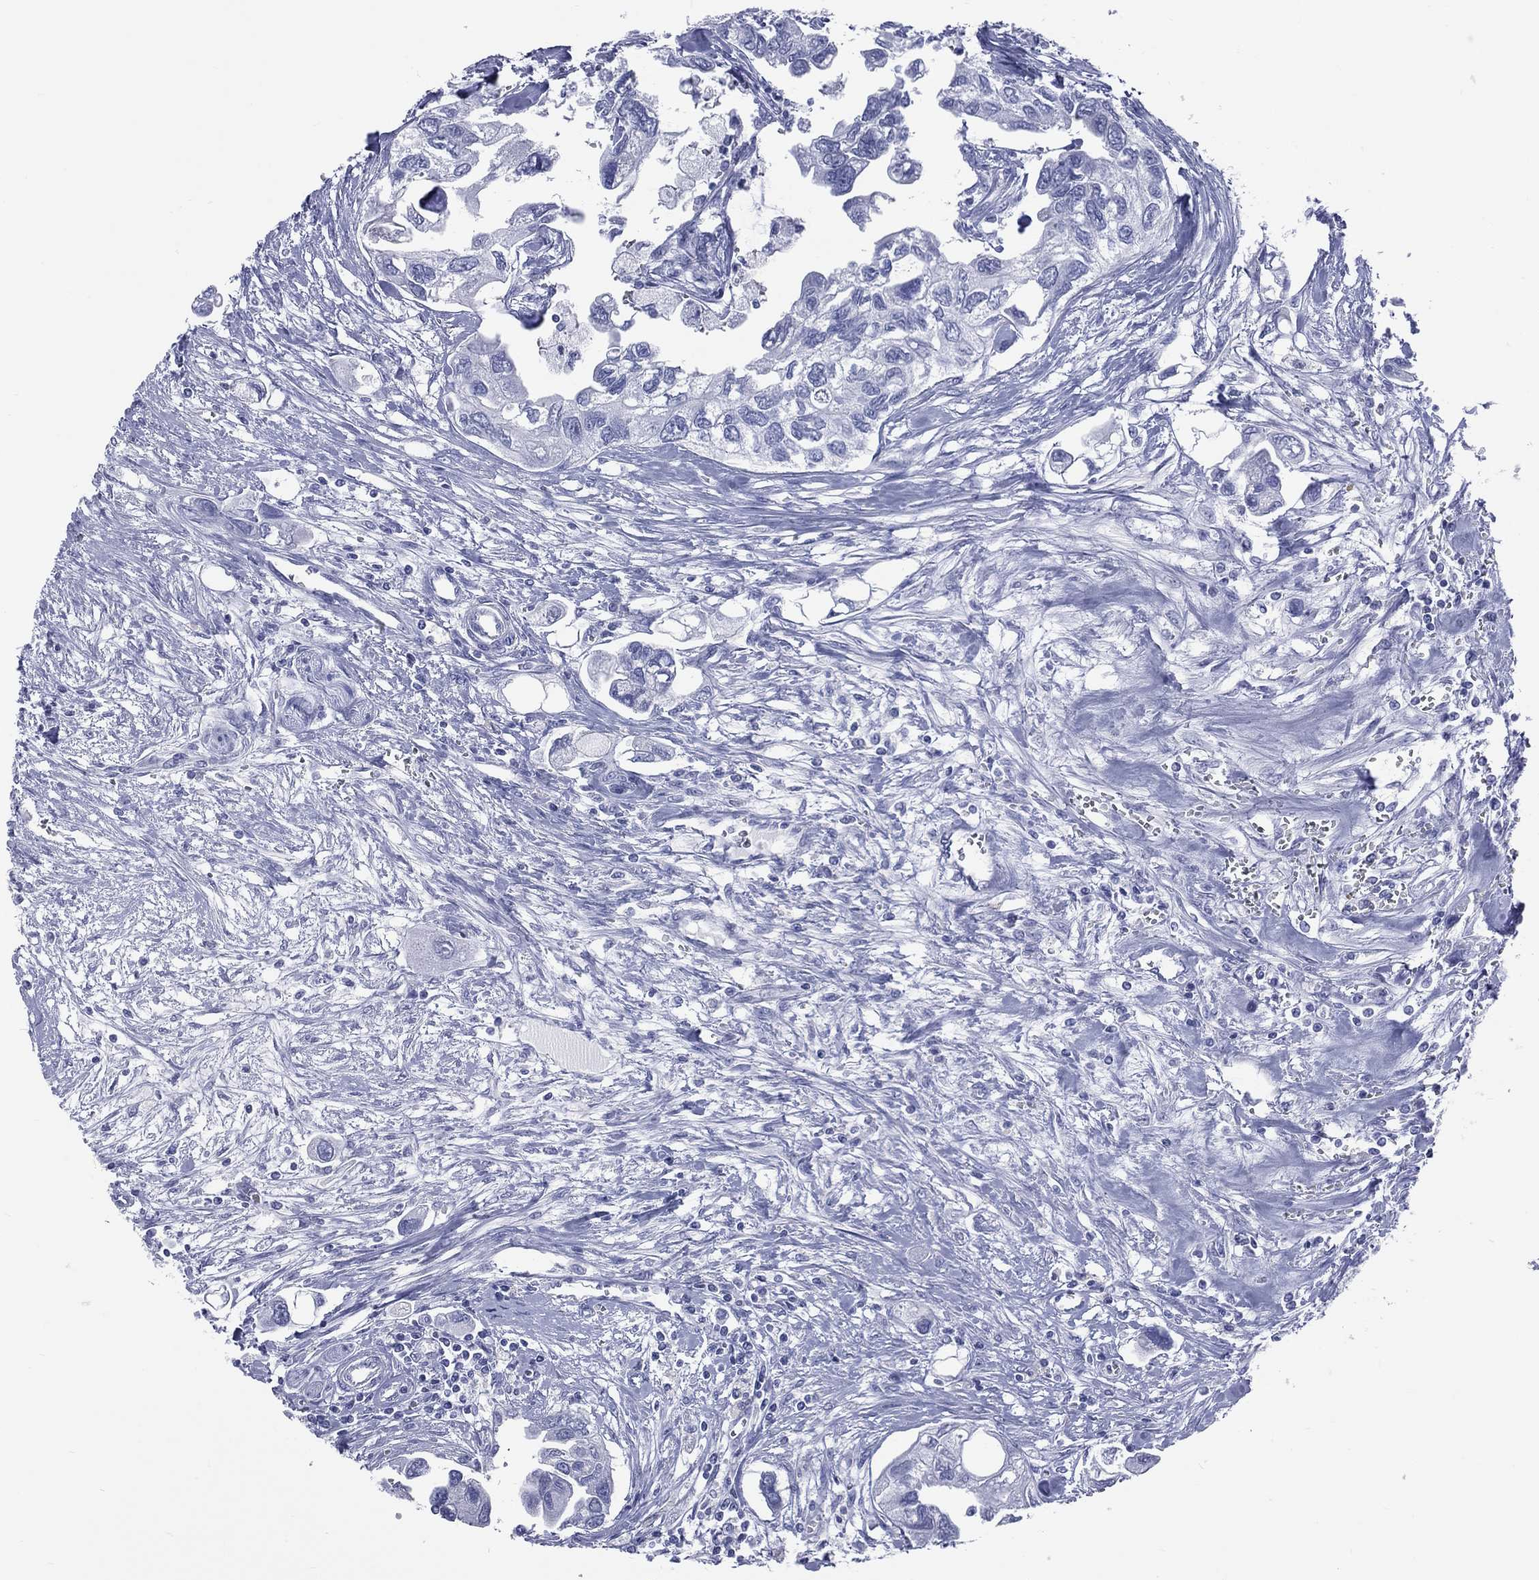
{"staining": {"intensity": "negative", "quantity": "none", "location": "none"}, "tissue": "urothelial cancer", "cell_type": "Tumor cells", "image_type": "cancer", "snomed": [{"axis": "morphology", "description": "Urothelial carcinoma, High grade"}, {"axis": "topography", "description": "Urinary bladder"}], "caption": "DAB (3,3'-diaminobenzidine) immunohistochemical staining of human urothelial cancer reveals no significant positivity in tumor cells.", "gene": "CYLC1", "patient": {"sex": "male", "age": 59}}